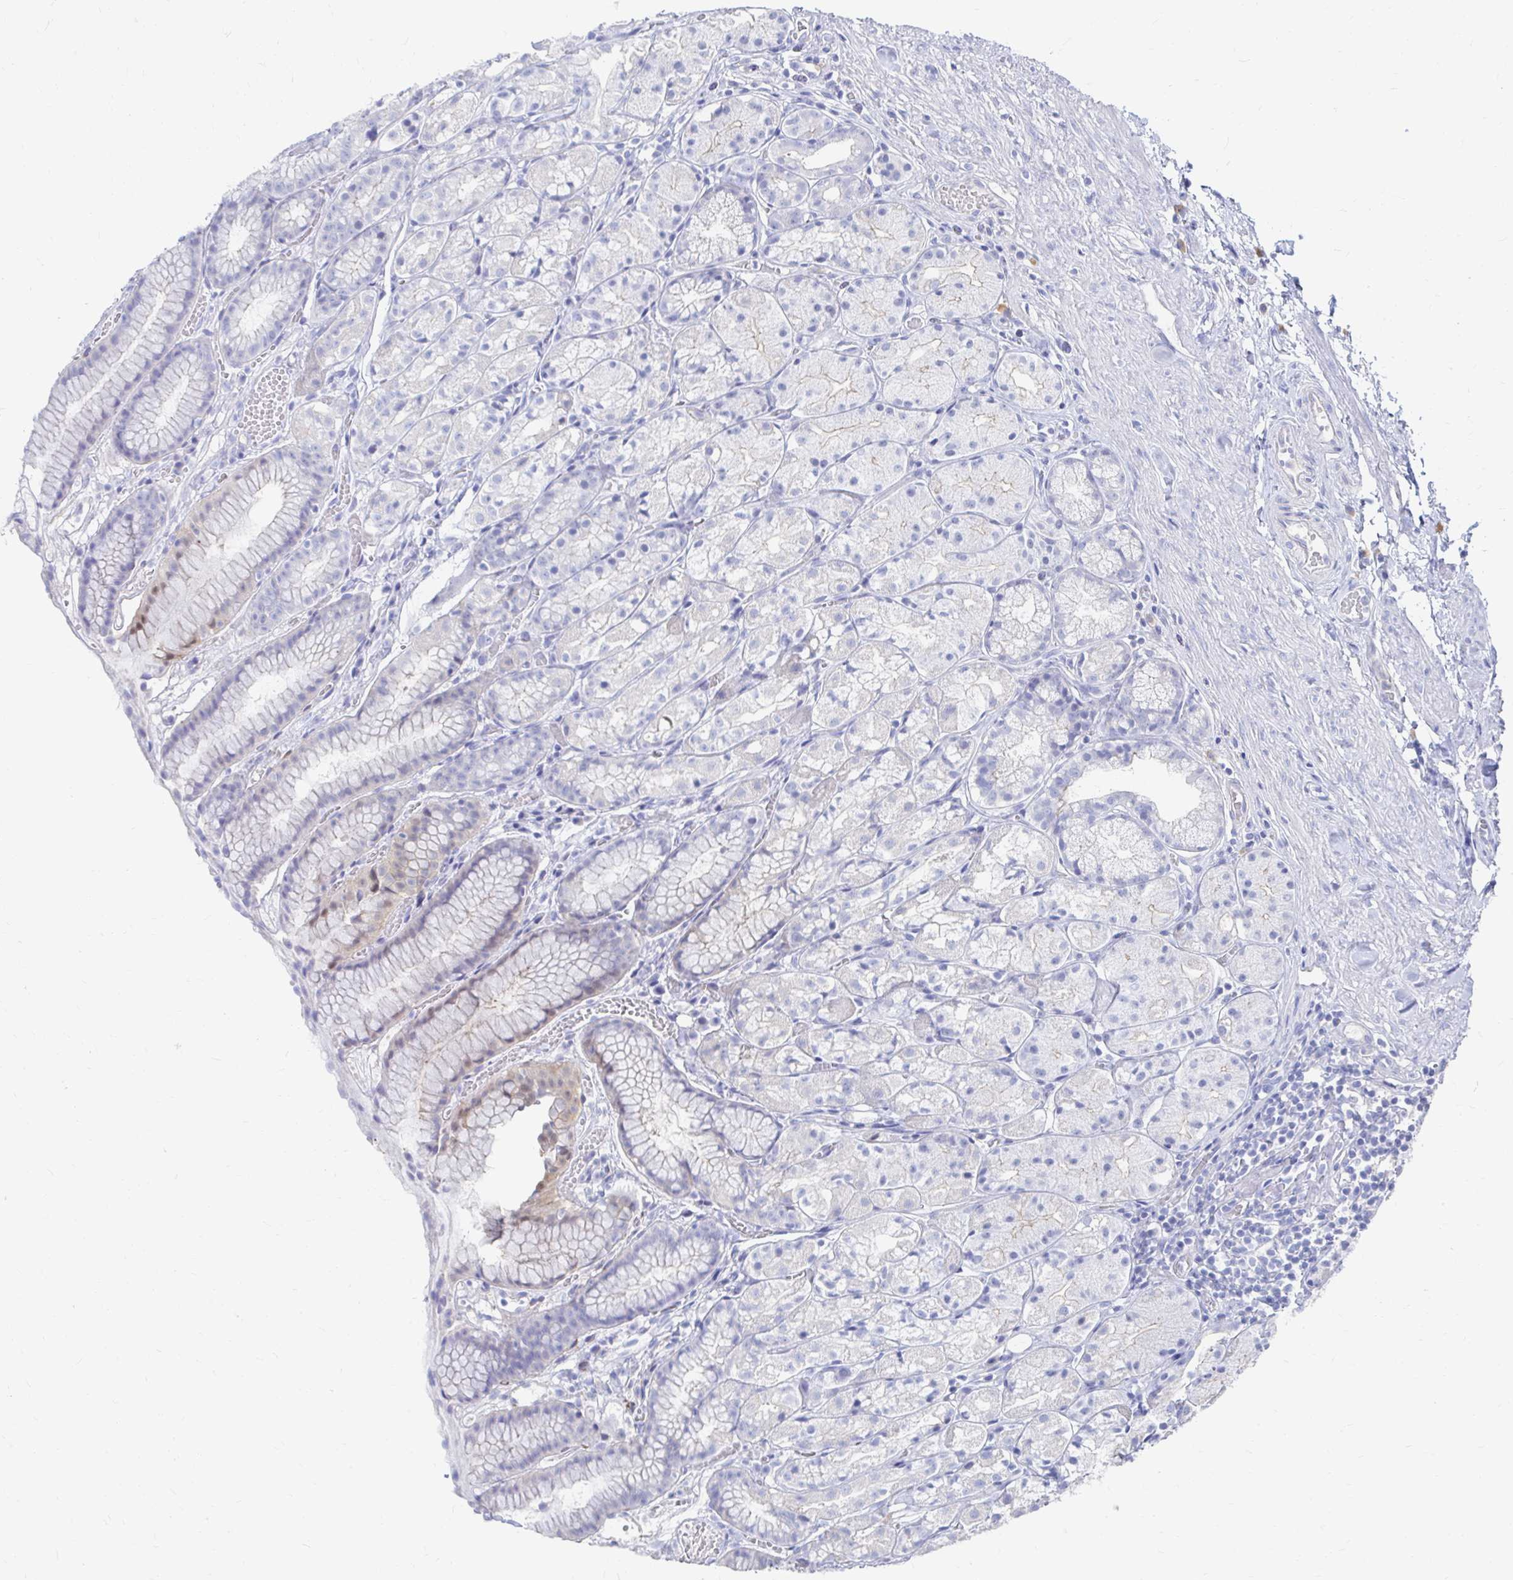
{"staining": {"intensity": "weak", "quantity": "<25%", "location": "cytoplasmic/membranous"}, "tissue": "stomach", "cell_type": "Glandular cells", "image_type": "normal", "snomed": [{"axis": "morphology", "description": "Normal tissue, NOS"}, {"axis": "topography", "description": "Stomach"}], "caption": "DAB immunohistochemical staining of unremarkable human stomach displays no significant expression in glandular cells. The staining was performed using DAB to visualize the protein expression in brown, while the nuclei were stained in blue with hematoxylin (Magnification: 20x).", "gene": "LAMC3", "patient": {"sex": "male", "age": 70}}